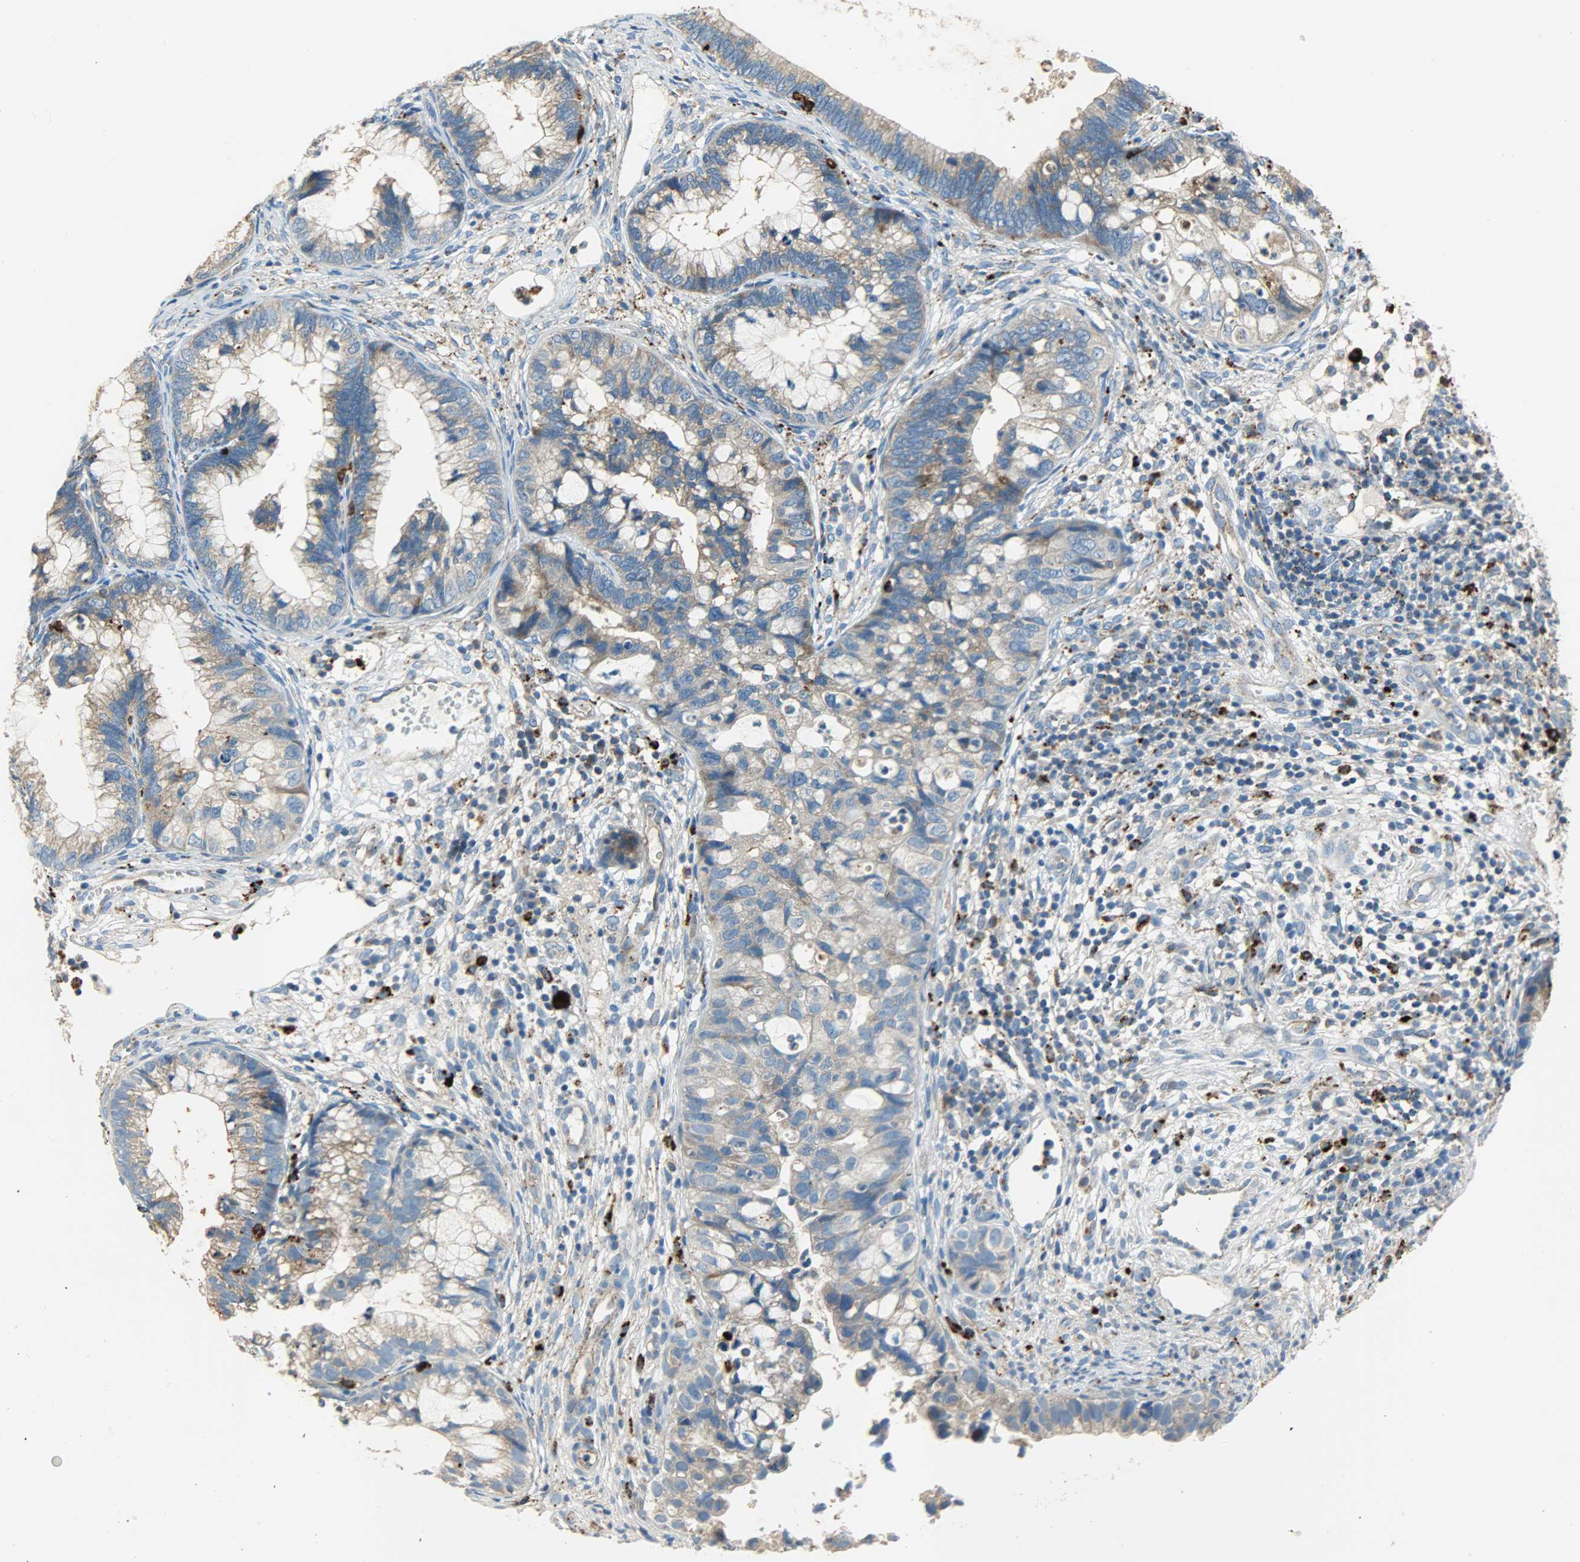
{"staining": {"intensity": "weak", "quantity": ">75%", "location": "cytoplasmic/membranous"}, "tissue": "cervical cancer", "cell_type": "Tumor cells", "image_type": "cancer", "snomed": [{"axis": "morphology", "description": "Adenocarcinoma, NOS"}, {"axis": "topography", "description": "Cervix"}], "caption": "Cervical cancer tissue displays weak cytoplasmic/membranous expression in about >75% of tumor cells", "gene": "ASAH1", "patient": {"sex": "female", "age": 44}}